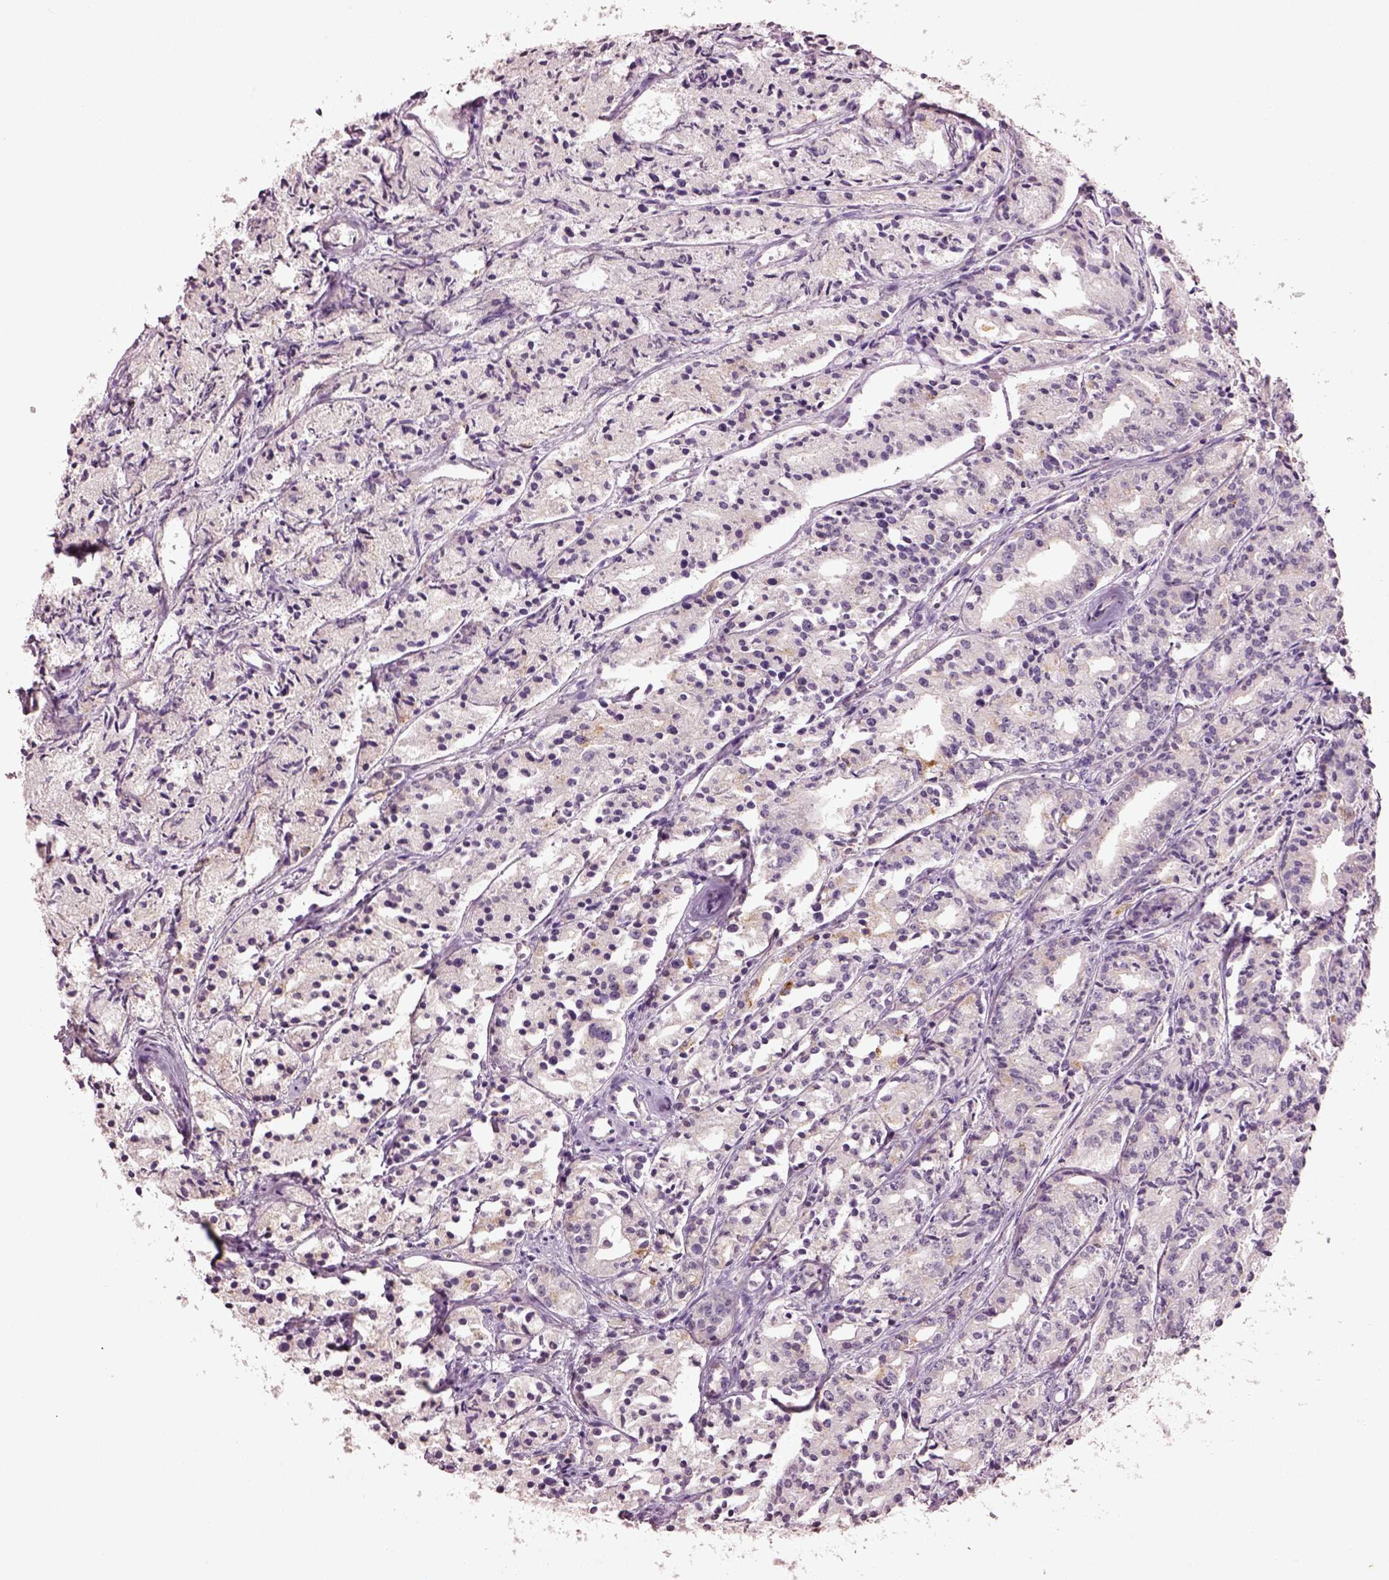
{"staining": {"intensity": "negative", "quantity": "none", "location": "none"}, "tissue": "prostate cancer", "cell_type": "Tumor cells", "image_type": "cancer", "snomed": [{"axis": "morphology", "description": "Adenocarcinoma, Medium grade"}, {"axis": "topography", "description": "Prostate"}], "caption": "High magnification brightfield microscopy of prostate cancer (medium-grade adenocarcinoma) stained with DAB (3,3'-diaminobenzidine) (brown) and counterstained with hematoxylin (blue): tumor cells show no significant staining.", "gene": "KCNIP3", "patient": {"sex": "male", "age": 74}}